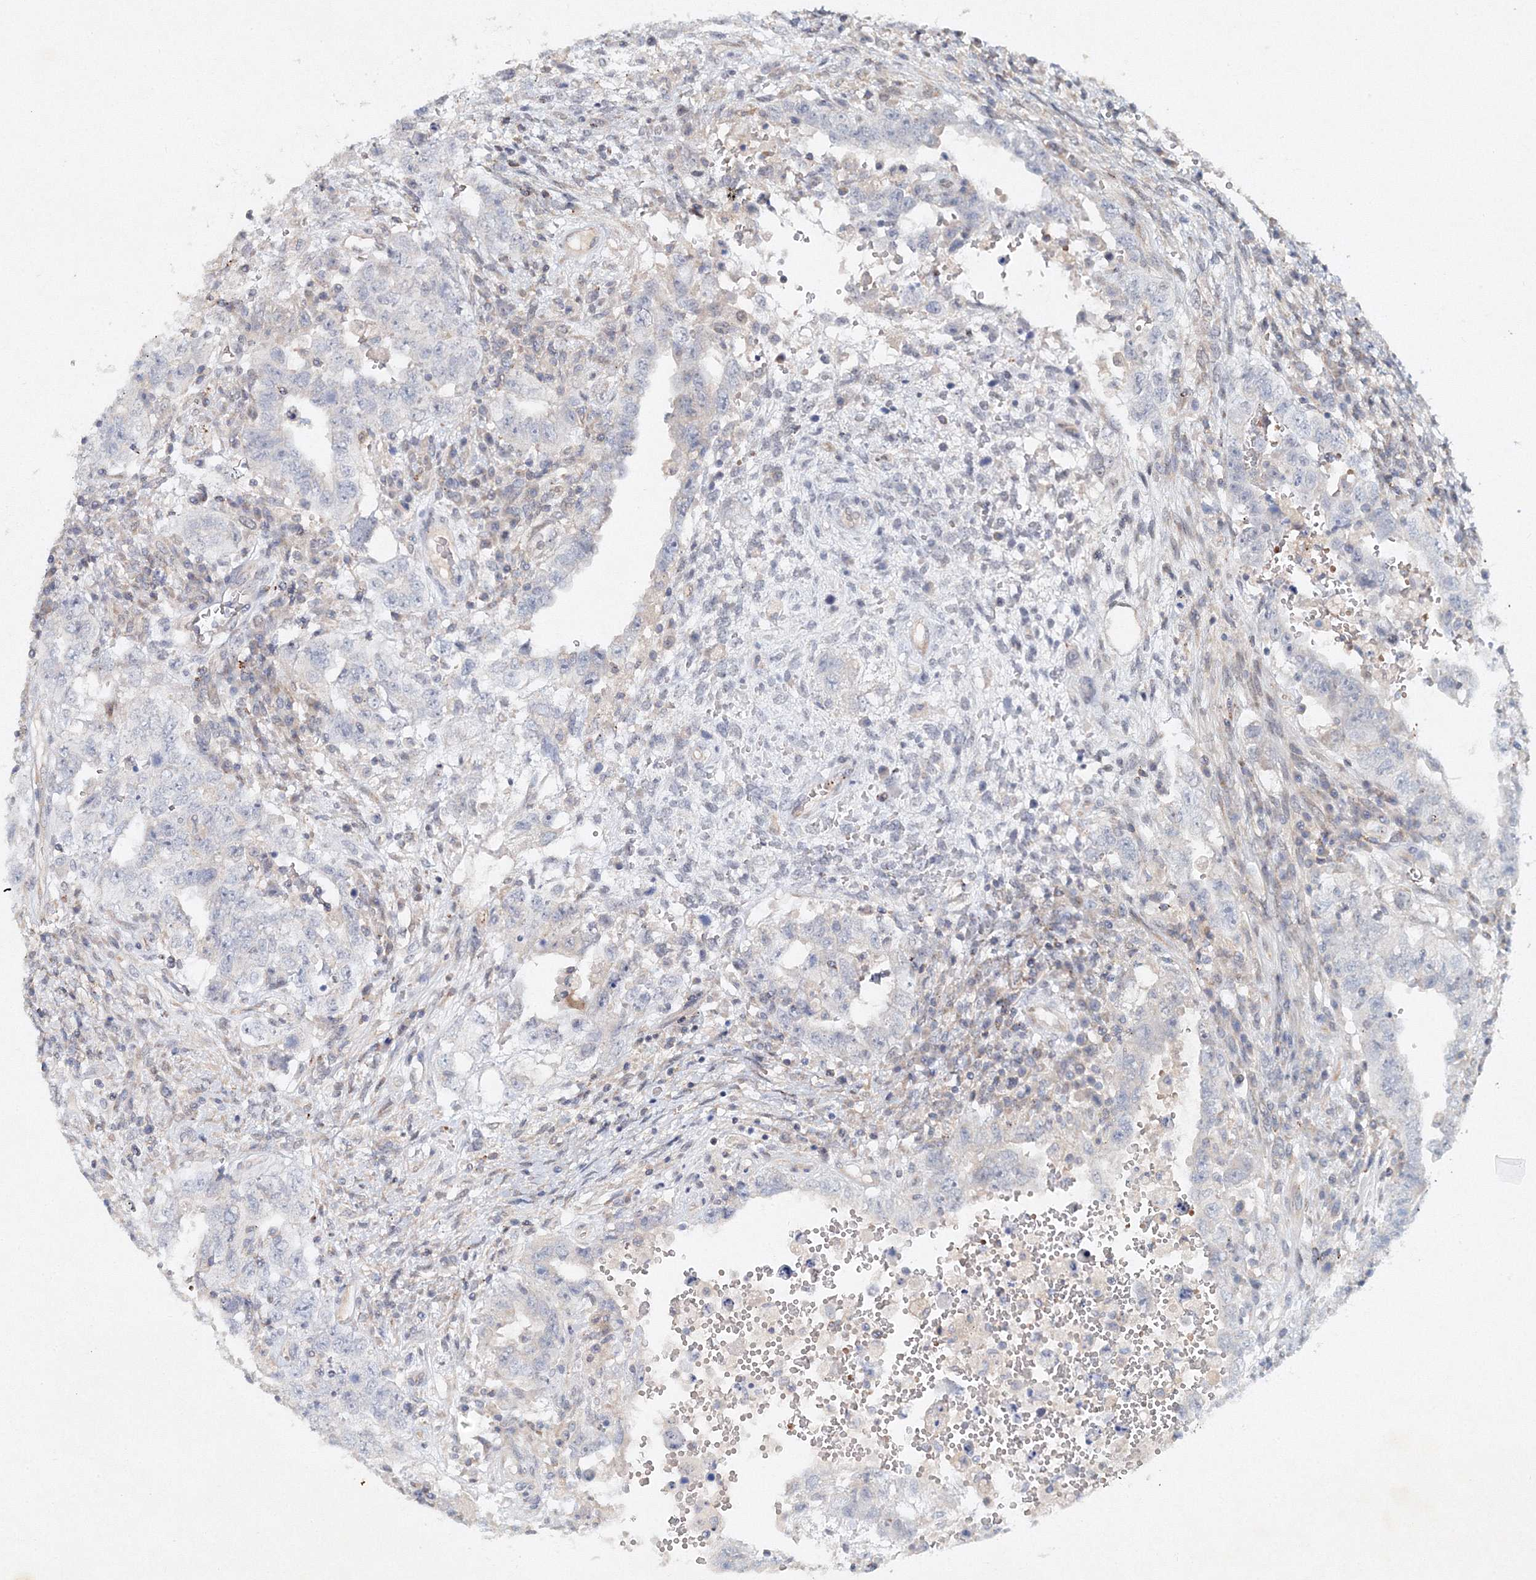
{"staining": {"intensity": "negative", "quantity": "none", "location": "none"}, "tissue": "testis cancer", "cell_type": "Tumor cells", "image_type": "cancer", "snomed": [{"axis": "morphology", "description": "Carcinoma, Embryonal, NOS"}, {"axis": "topography", "description": "Testis"}], "caption": "Human testis embryonal carcinoma stained for a protein using immunohistochemistry (IHC) reveals no positivity in tumor cells.", "gene": "SH3BP5", "patient": {"sex": "male", "age": 26}}